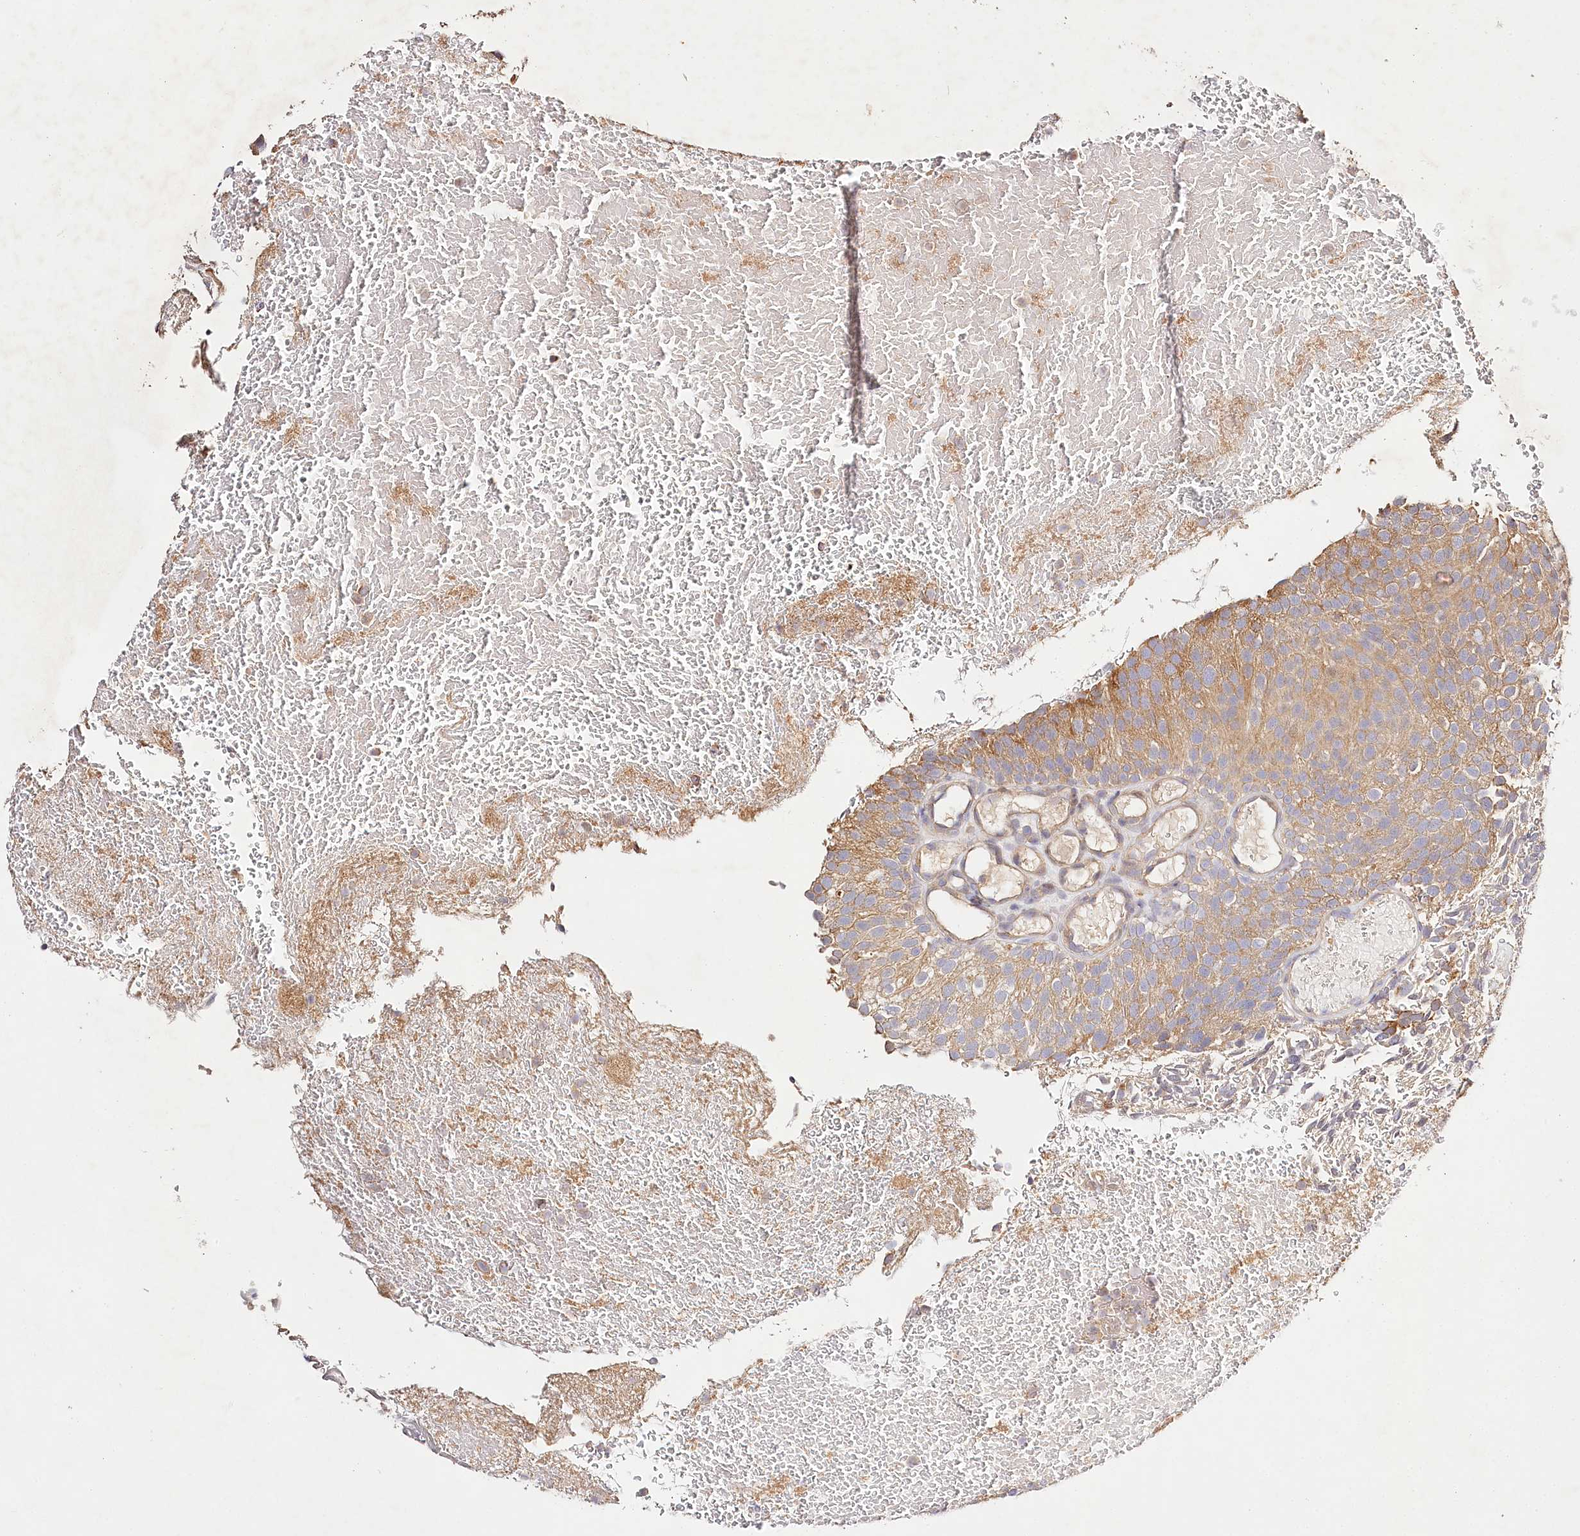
{"staining": {"intensity": "moderate", "quantity": "25%-75%", "location": "cytoplasmic/membranous"}, "tissue": "urothelial cancer", "cell_type": "Tumor cells", "image_type": "cancer", "snomed": [{"axis": "morphology", "description": "Urothelial carcinoma, Low grade"}, {"axis": "topography", "description": "Urinary bladder"}], "caption": "Protein staining reveals moderate cytoplasmic/membranous expression in about 25%-75% of tumor cells in low-grade urothelial carcinoma.", "gene": "LSS", "patient": {"sex": "male", "age": 78}}